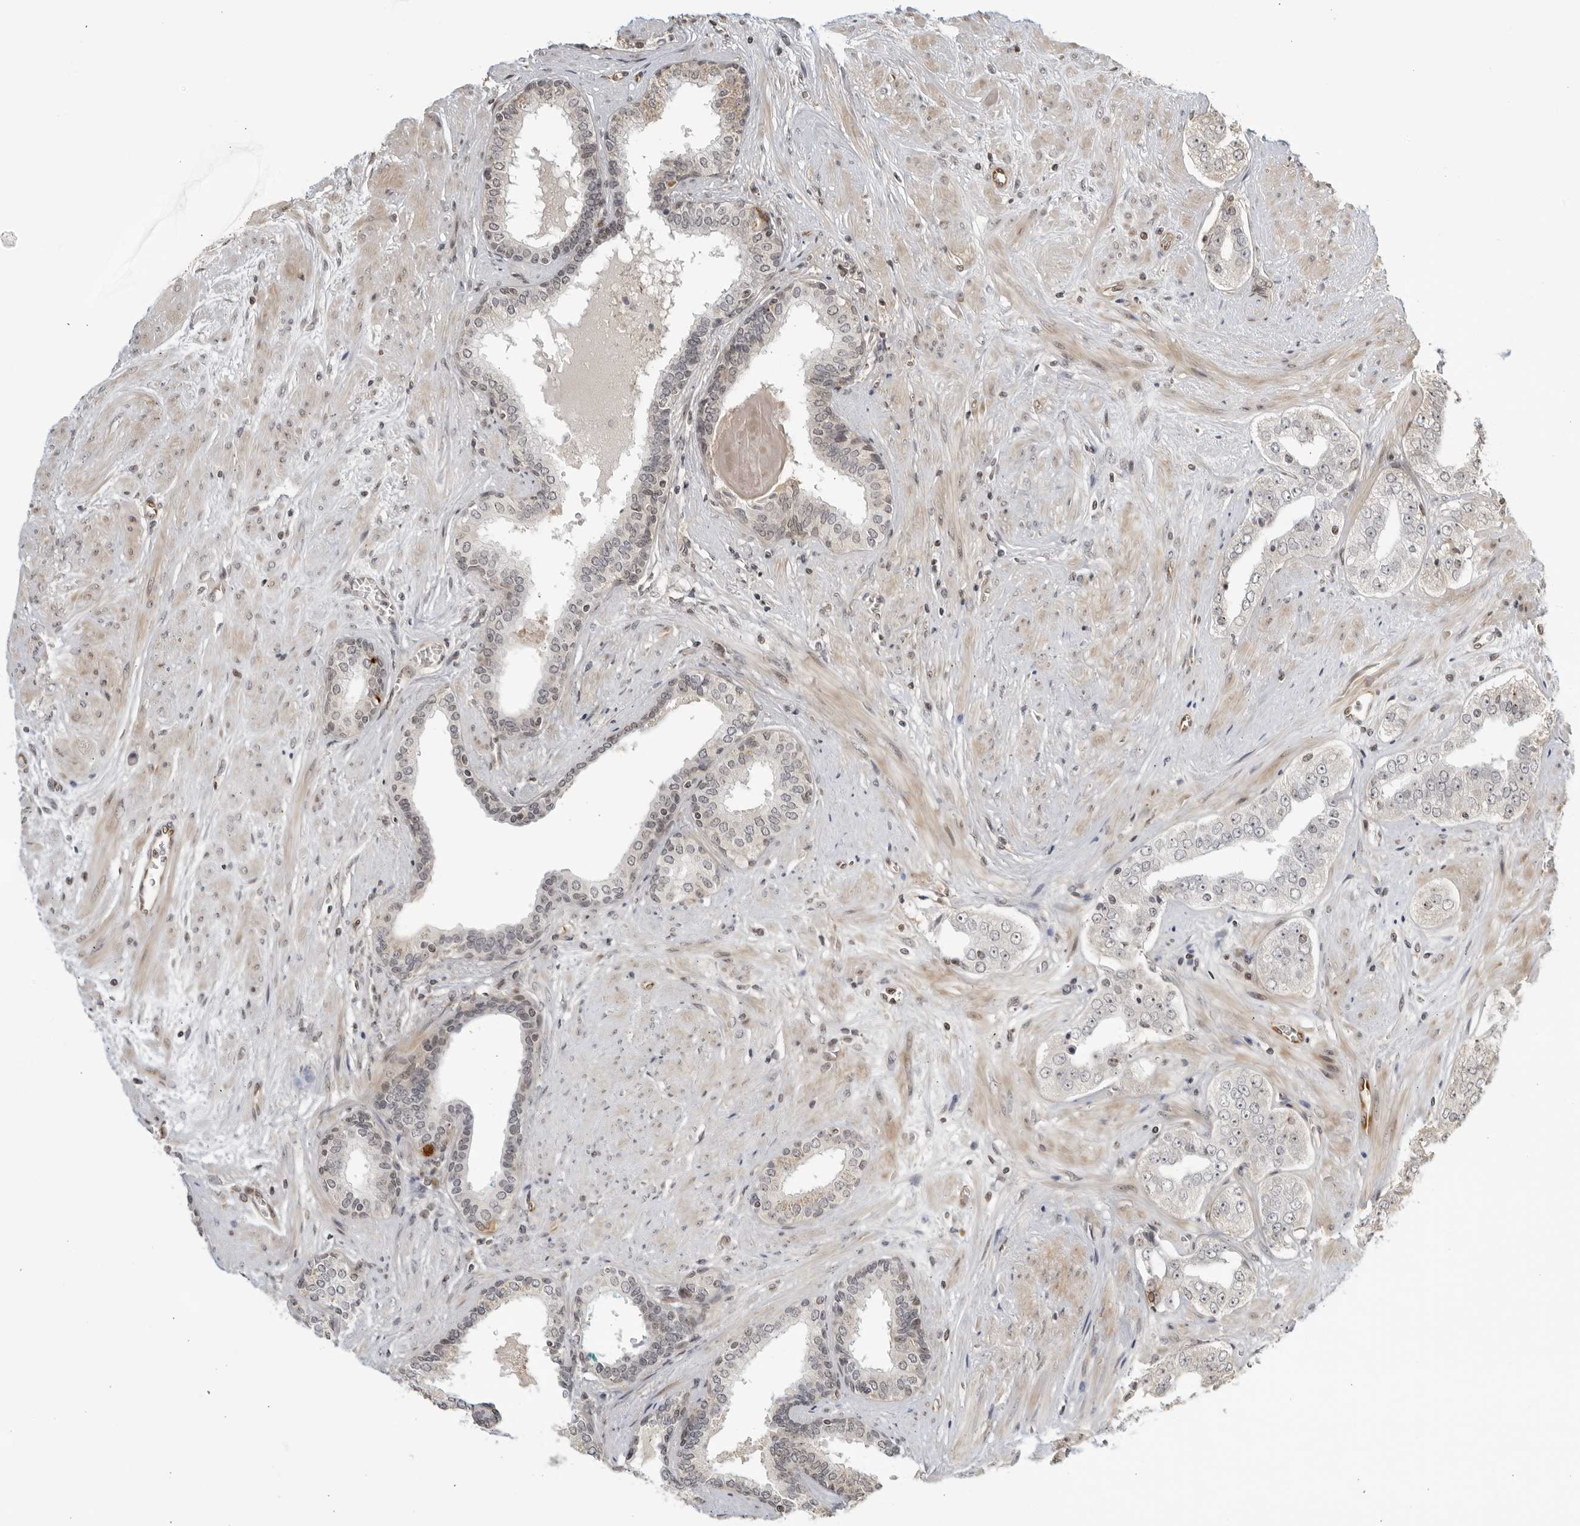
{"staining": {"intensity": "negative", "quantity": "none", "location": "none"}, "tissue": "prostate cancer", "cell_type": "Tumor cells", "image_type": "cancer", "snomed": [{"axis": "morphology", "description": "Adenocarcinoma, High grade"}, {"axis": "topography", "description": "Prostate"}], "caption": "High magnification brightfield microscopy of prostate cancer (adenocarcinoma (high-grade)) stained with DAB (brown) and counterstained with hematoxylin (blue): tumor cells show no significant staining.", "gene": "TCF21", "patient": {"sex": "male", "age": 71}}